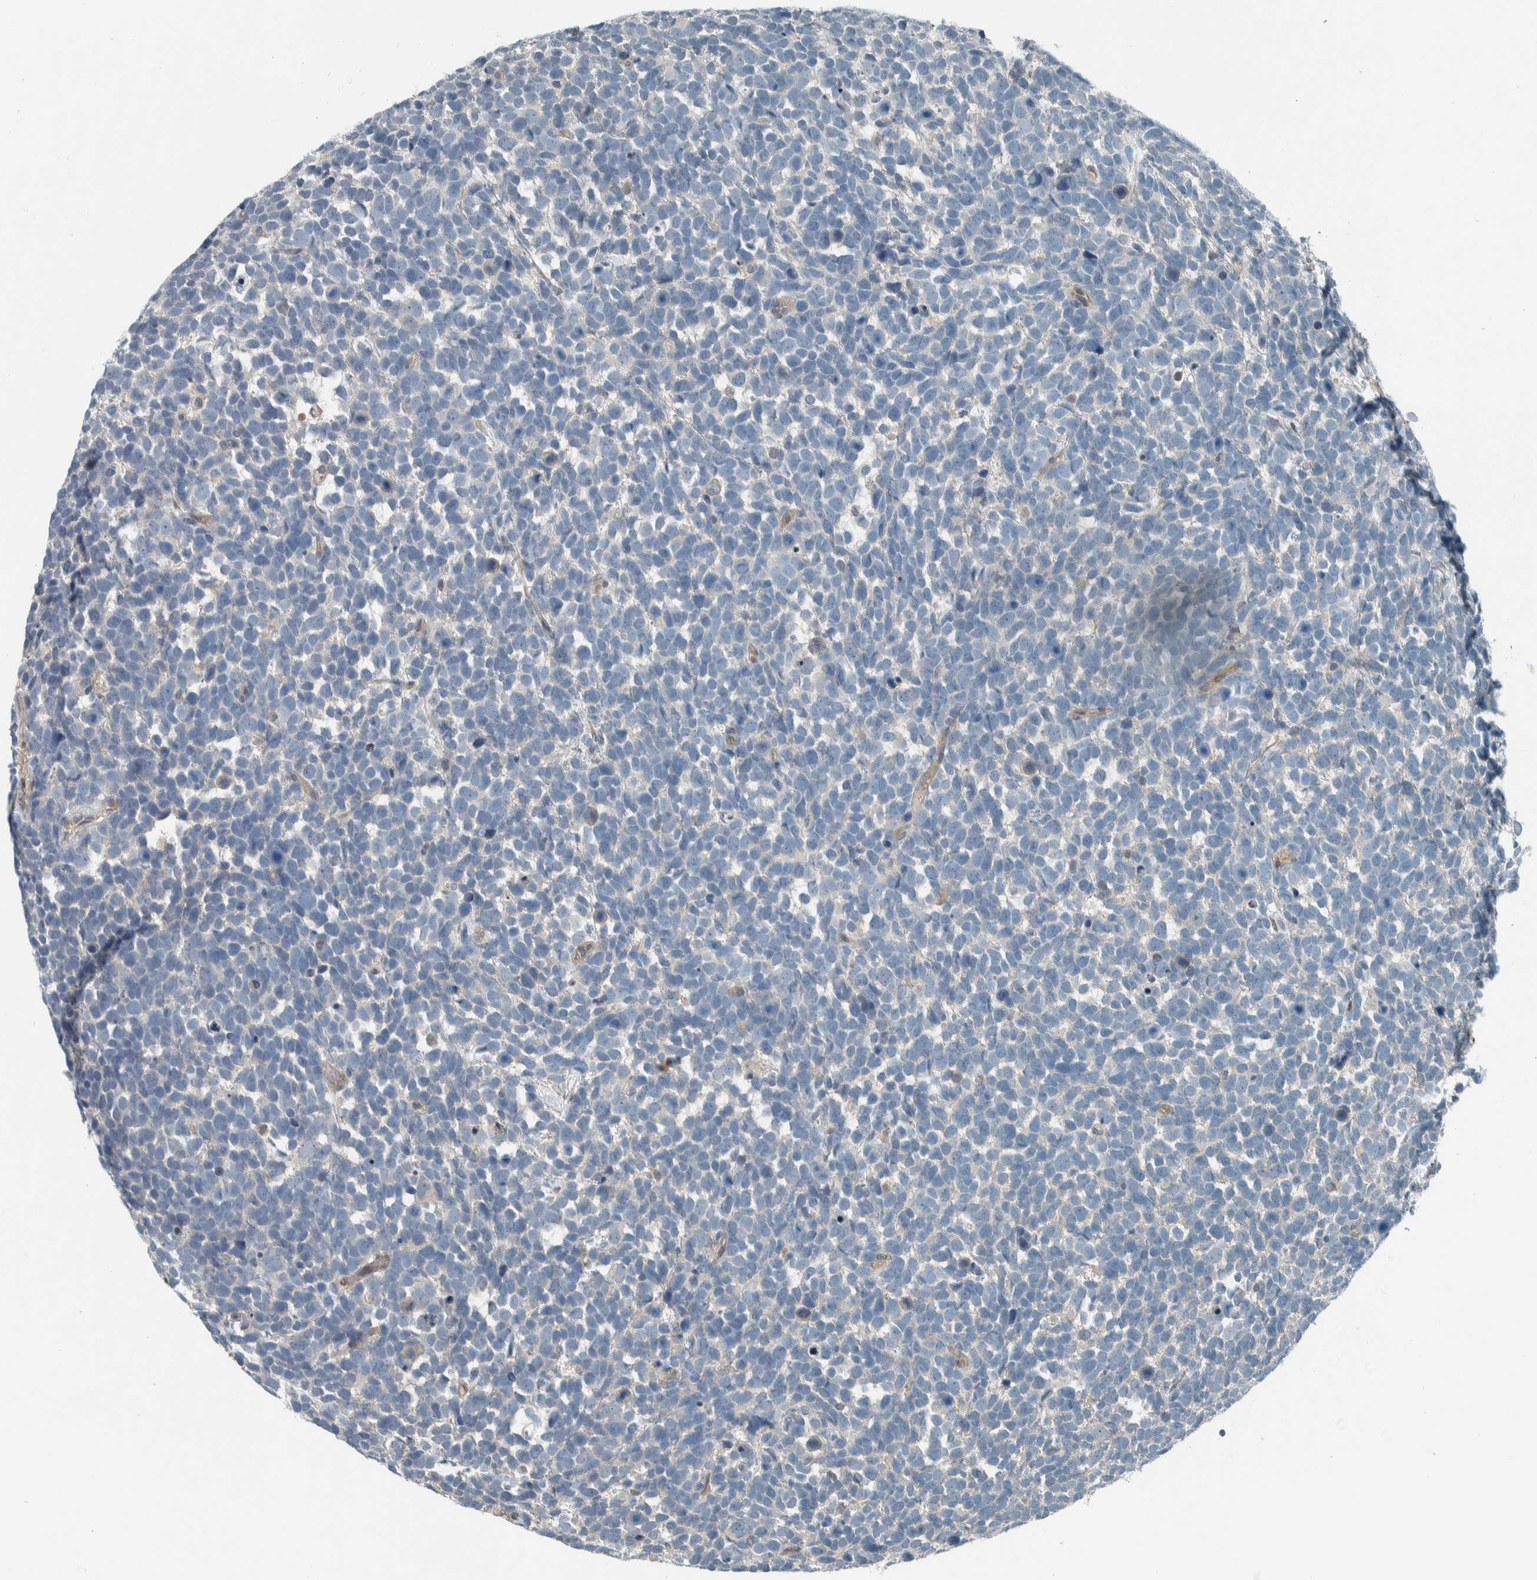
{"staining": {"intensity": "negative", "quantity": "none", "location": "none"}, "tissue": "urothelial cancer", "cell_type": "Tumor cells", "image_type": "cancer", "snomed": [{"axis": "morphology", "description": "Urothelial carcinoma, High grade"}, {"axis": "topography", "description": "Urinary bladder"}], "caption": "This image is of urothelial cancer stained with immunohistochemistry to label a protein in brown with the nuclei are counter-stained blue. There is no expression in tumor cells.", "gene": "ALAD", "patient": {"sex": "female", "age": 82}}